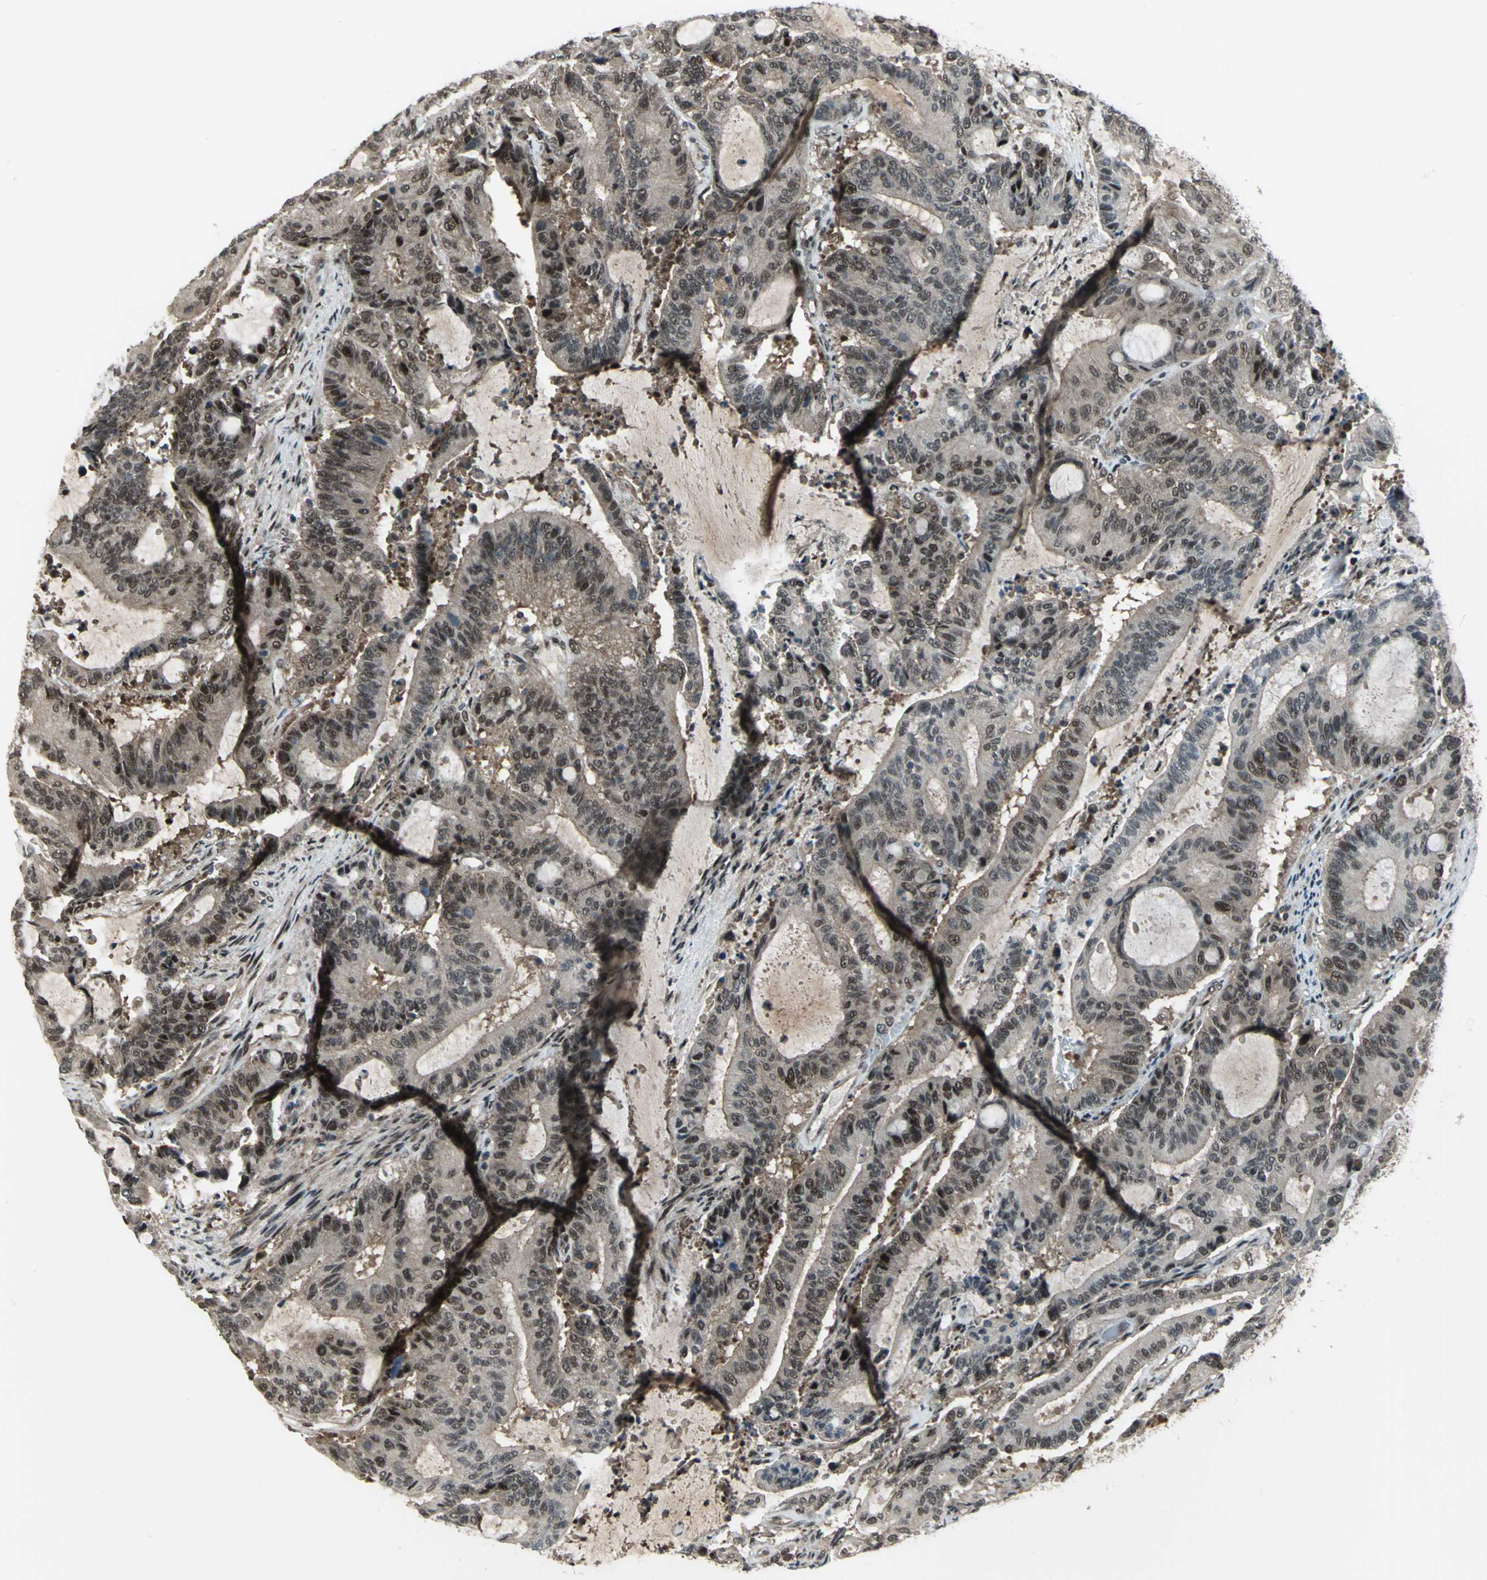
{"staining": {"intensity": "weak", "quantity": ">75%", "location": "cytoplasmic/membranous,nuclear"}, "tissue": "liver cancer", "cell_type": "Tumor cells", "image_type": "cancer", "snomed": [{"axis": "morphology", "description": "Cholangiocarcinoma"}, {"axis": "topography", "description": "Liver"}], "caption": "Human liver cholangiocarcinoma stained with a protein marker demonstrates weak staining in tumor cells.", "gene": "COPS5", "patient": {"sex": "female", "age": 73}}